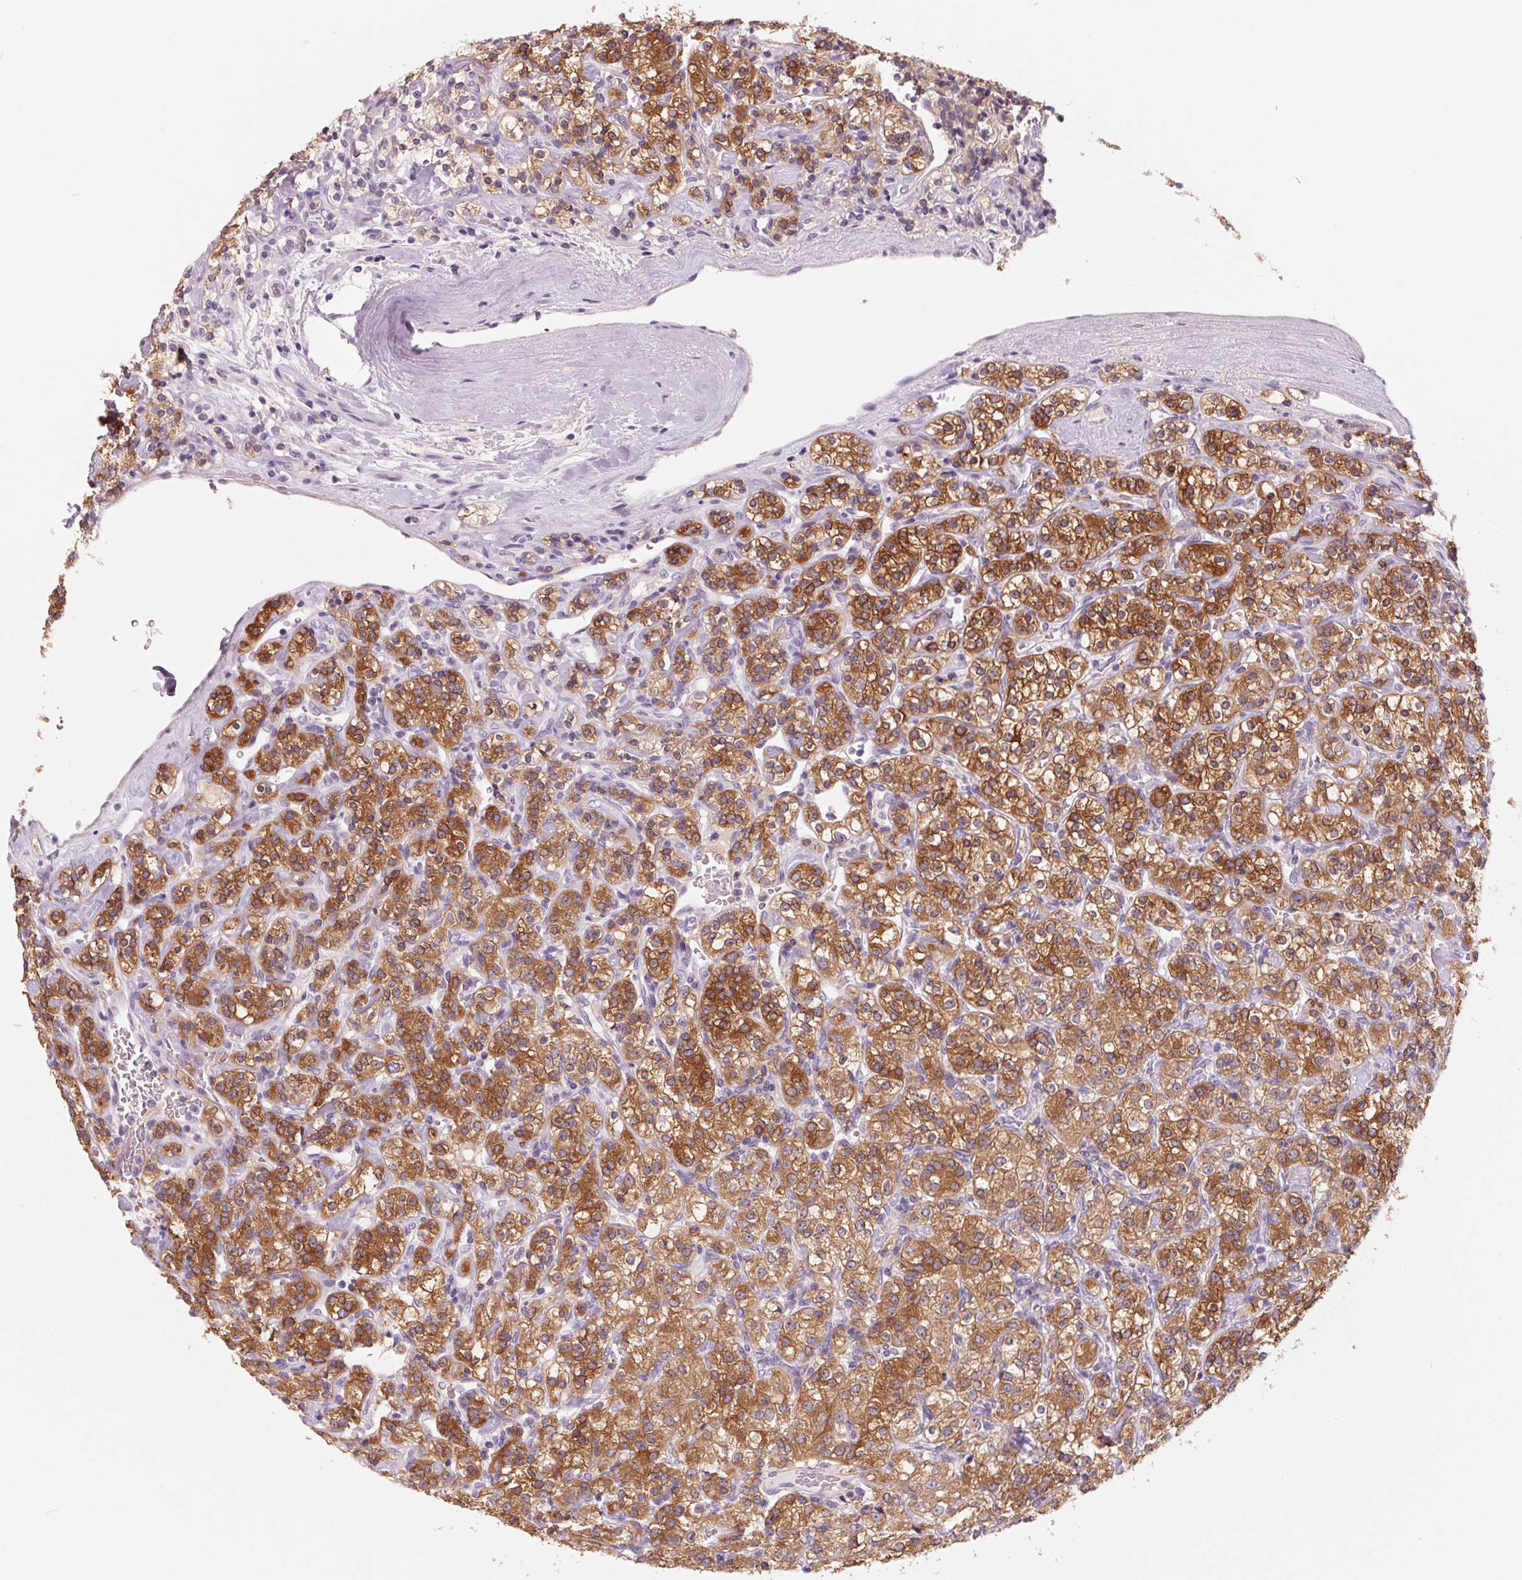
{"staining": {"intensity": "moderate", "quantity": ">75%", "location": "cytoplasmic/membranous"}, "tissue": "renal cancer", "cell_type": "Tumor cells", "image_type": "cancer", "snomed": [{"axis": "morphology", "description": "Adenocarcinoma, NOS"}, {"axis": "topography", "description": "Kidney"}], "caption": "Immunohistochemistry (IHC) image of neoplastic tissue: human renal adenocarcinoma stained using IHC demonstrates medium levels of moderate protein expression localized specifically in the cytoplasmic/membranous of tumor cells, appearing as a cytoplasmic/membranous brown color.", "gene": "FTCD", "patient": {"sex": "male", "age": 77}}